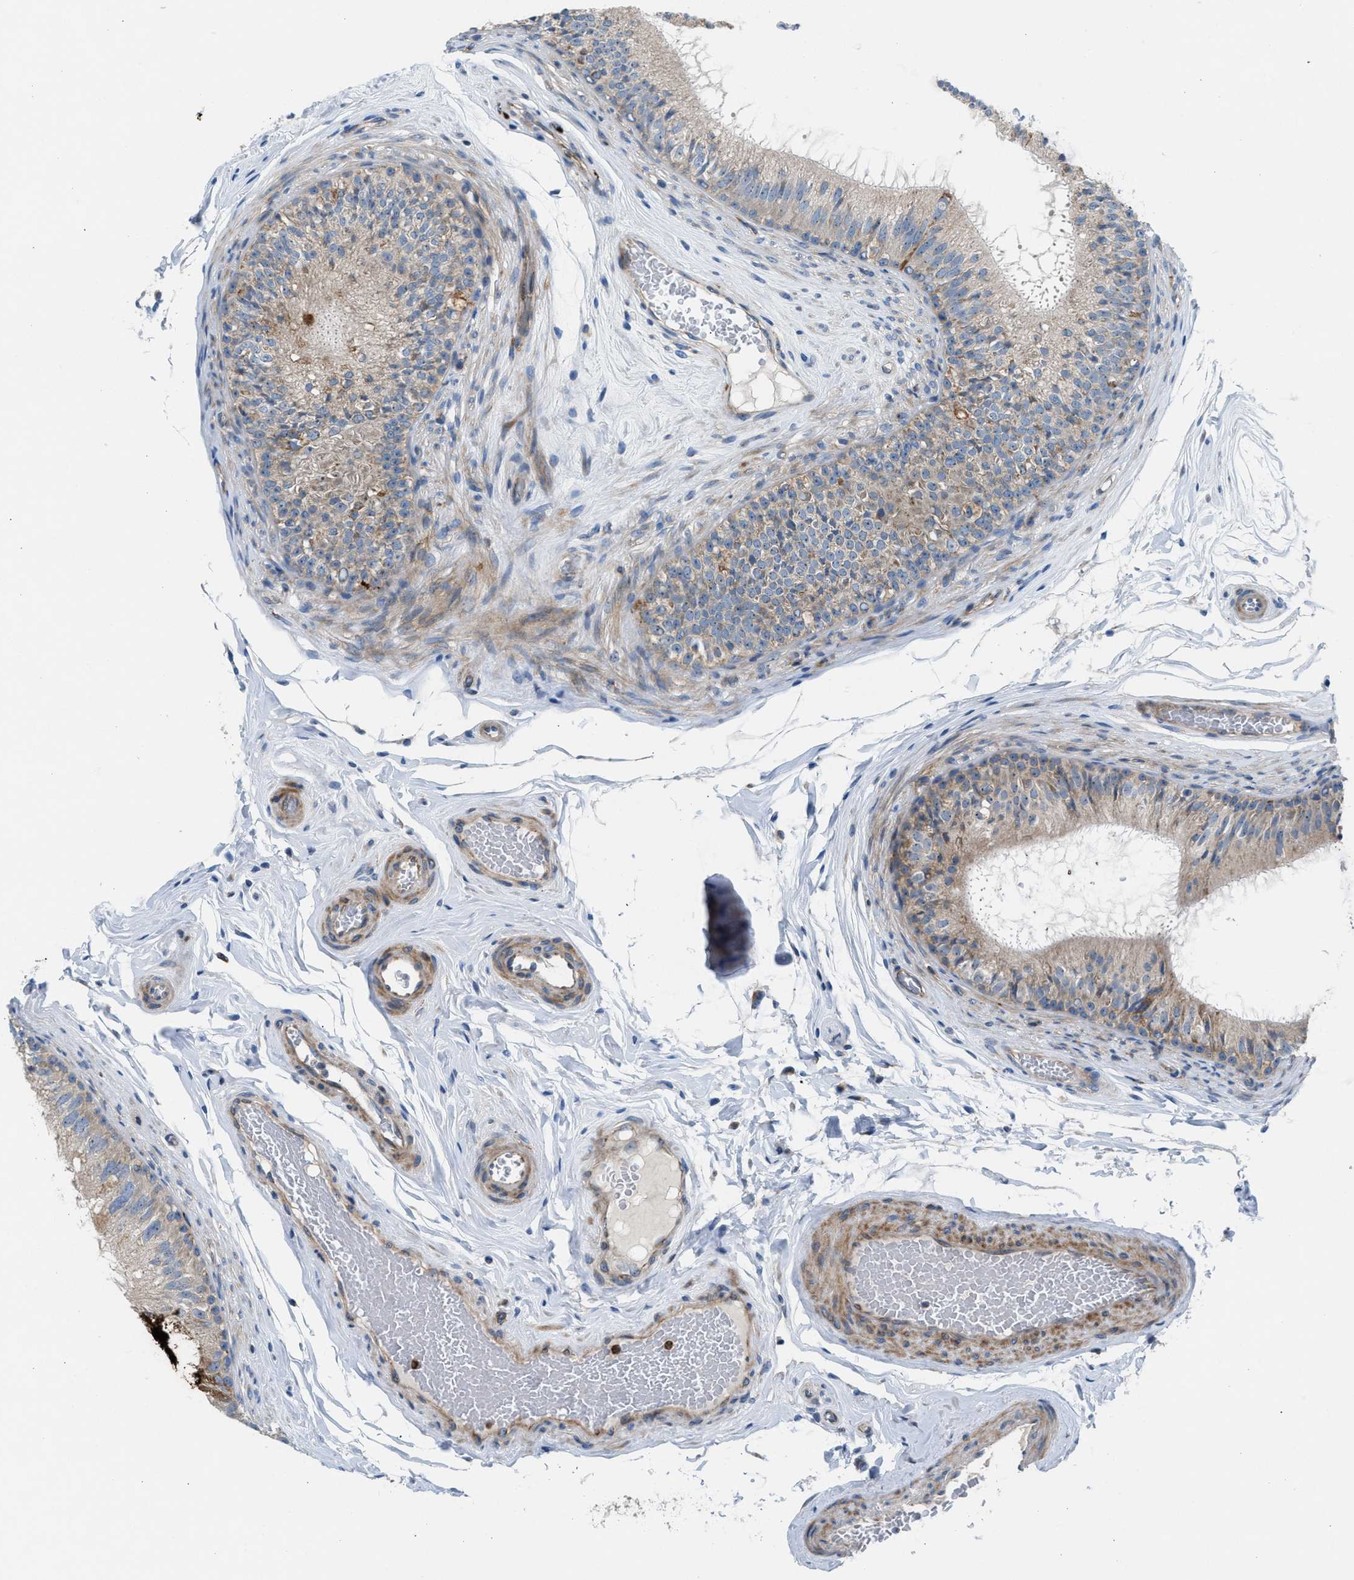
{"staining": {"intensity": "moderate", "quantity": "<25%", "location": "cytoplasmic/membranous,nuclear"}, "tissue": "epididymis", "cell_type": "Glandular cells", "image_type": "normal", "snomed": [{"axis": "morphology", "description": "Normal tissue, NOS"}, {"axis": "topography", "description": "Testis"}, {"axis": "topography", "description": "Epididymis"}], "caption": "IHC histopathology image of benign epididymis stained for a protein (brown), which exhibits low levels of moderate cytoplasmic/membranous,nuclear staining in approximately <25% of glandular cells.", "gene": "TPH1", "patient": {"sex": "male", "age": 36}}